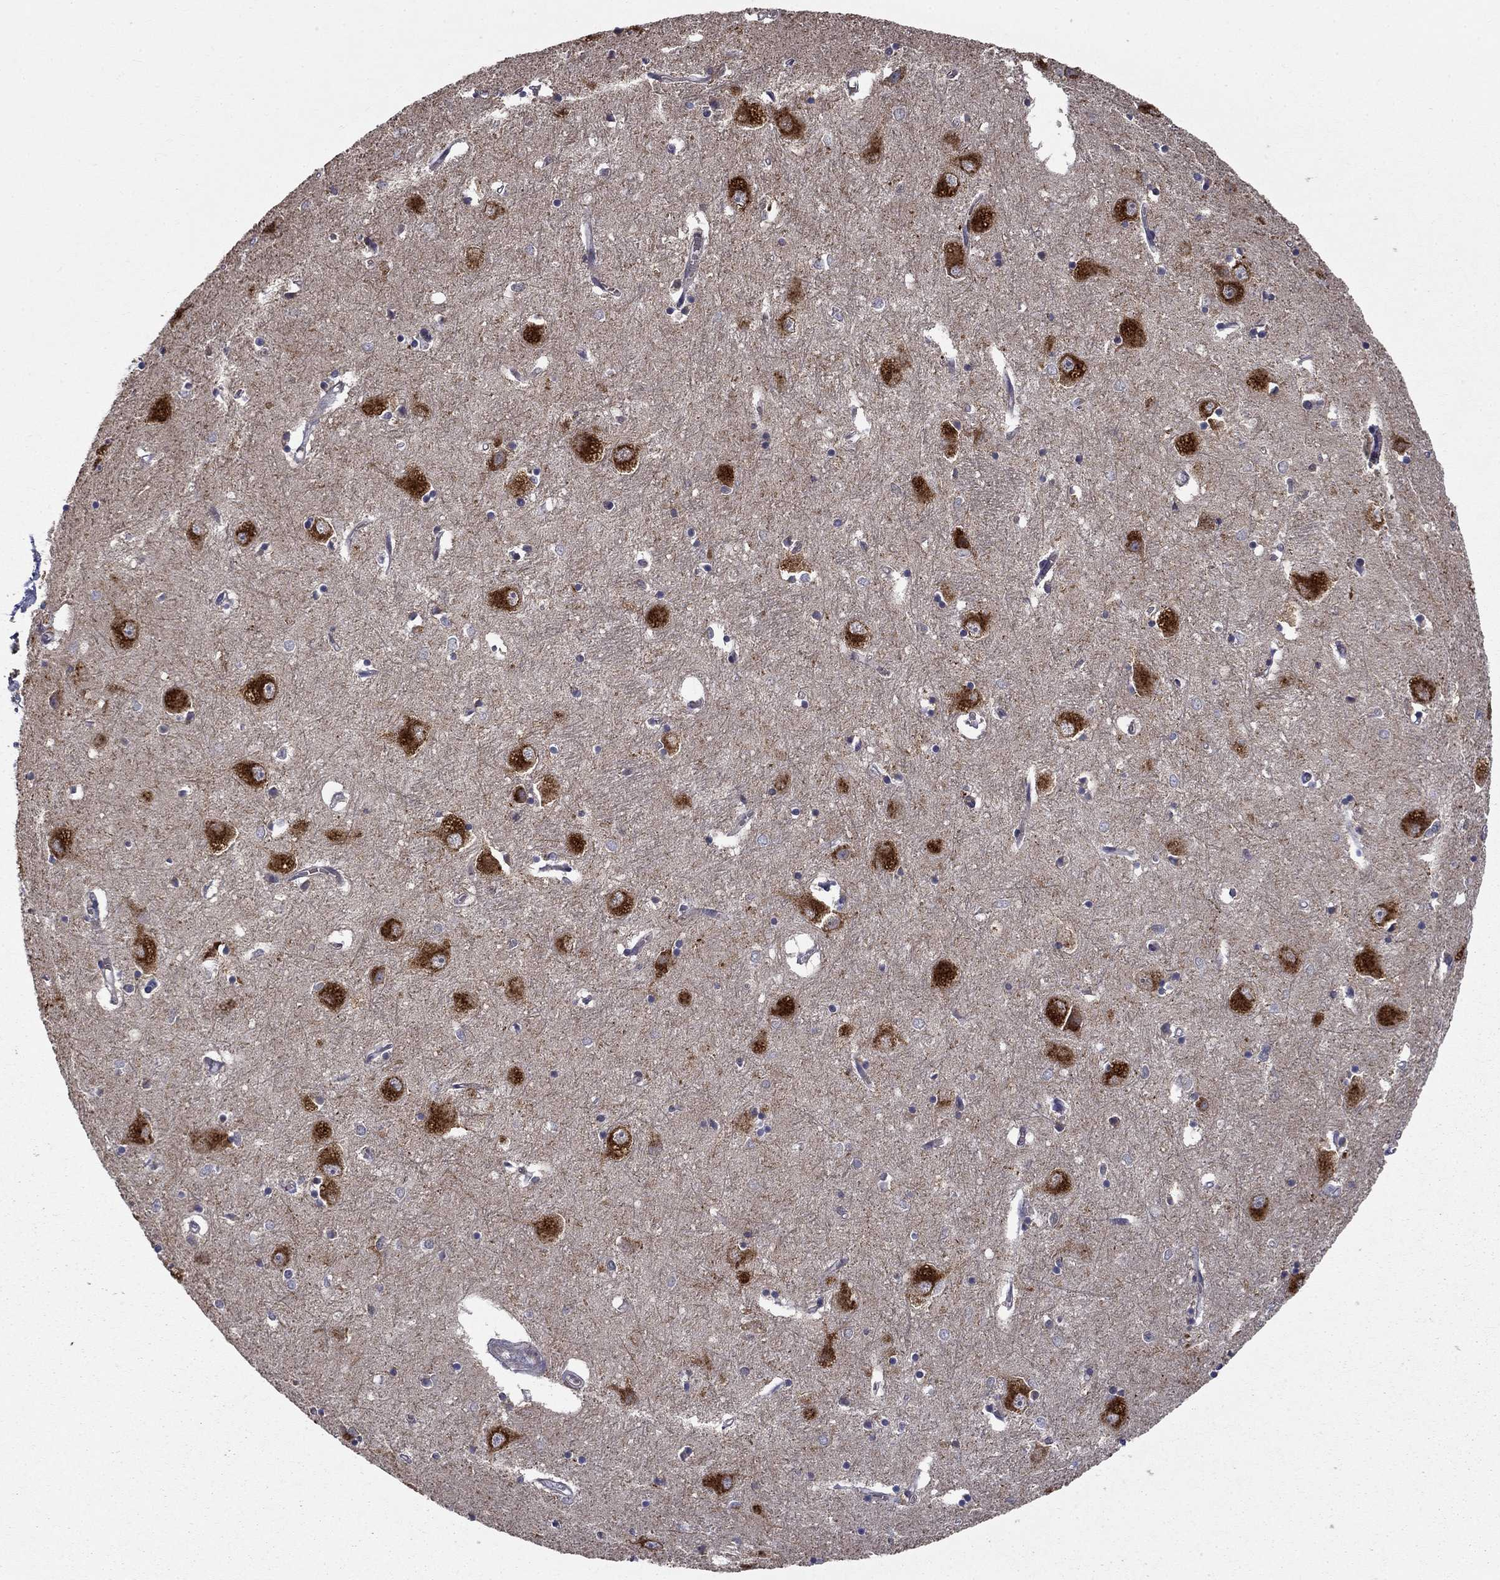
{"staining": {"intensity": "negative", "quantity": "none", "location": "none"}, "tissue": "caudate", "cell_type": "Glial cells", "image_type": "normal", "snomed": [{"axis": "morphology", "description": "Normal tissue, NOS"}, {"axis": "topography", "description": "Lateral ventricle wall"}], "caption": "Normal caudate was stained to show a protein in brown. There is no significant positivity in glial cells. (DAB (3,3'-diaminobenzidine) immunohistochemistry (IHC) with hematoxylin counter stain).", "gene": "SLC2A13", "patient": {"sex": "male", "age": 54}}